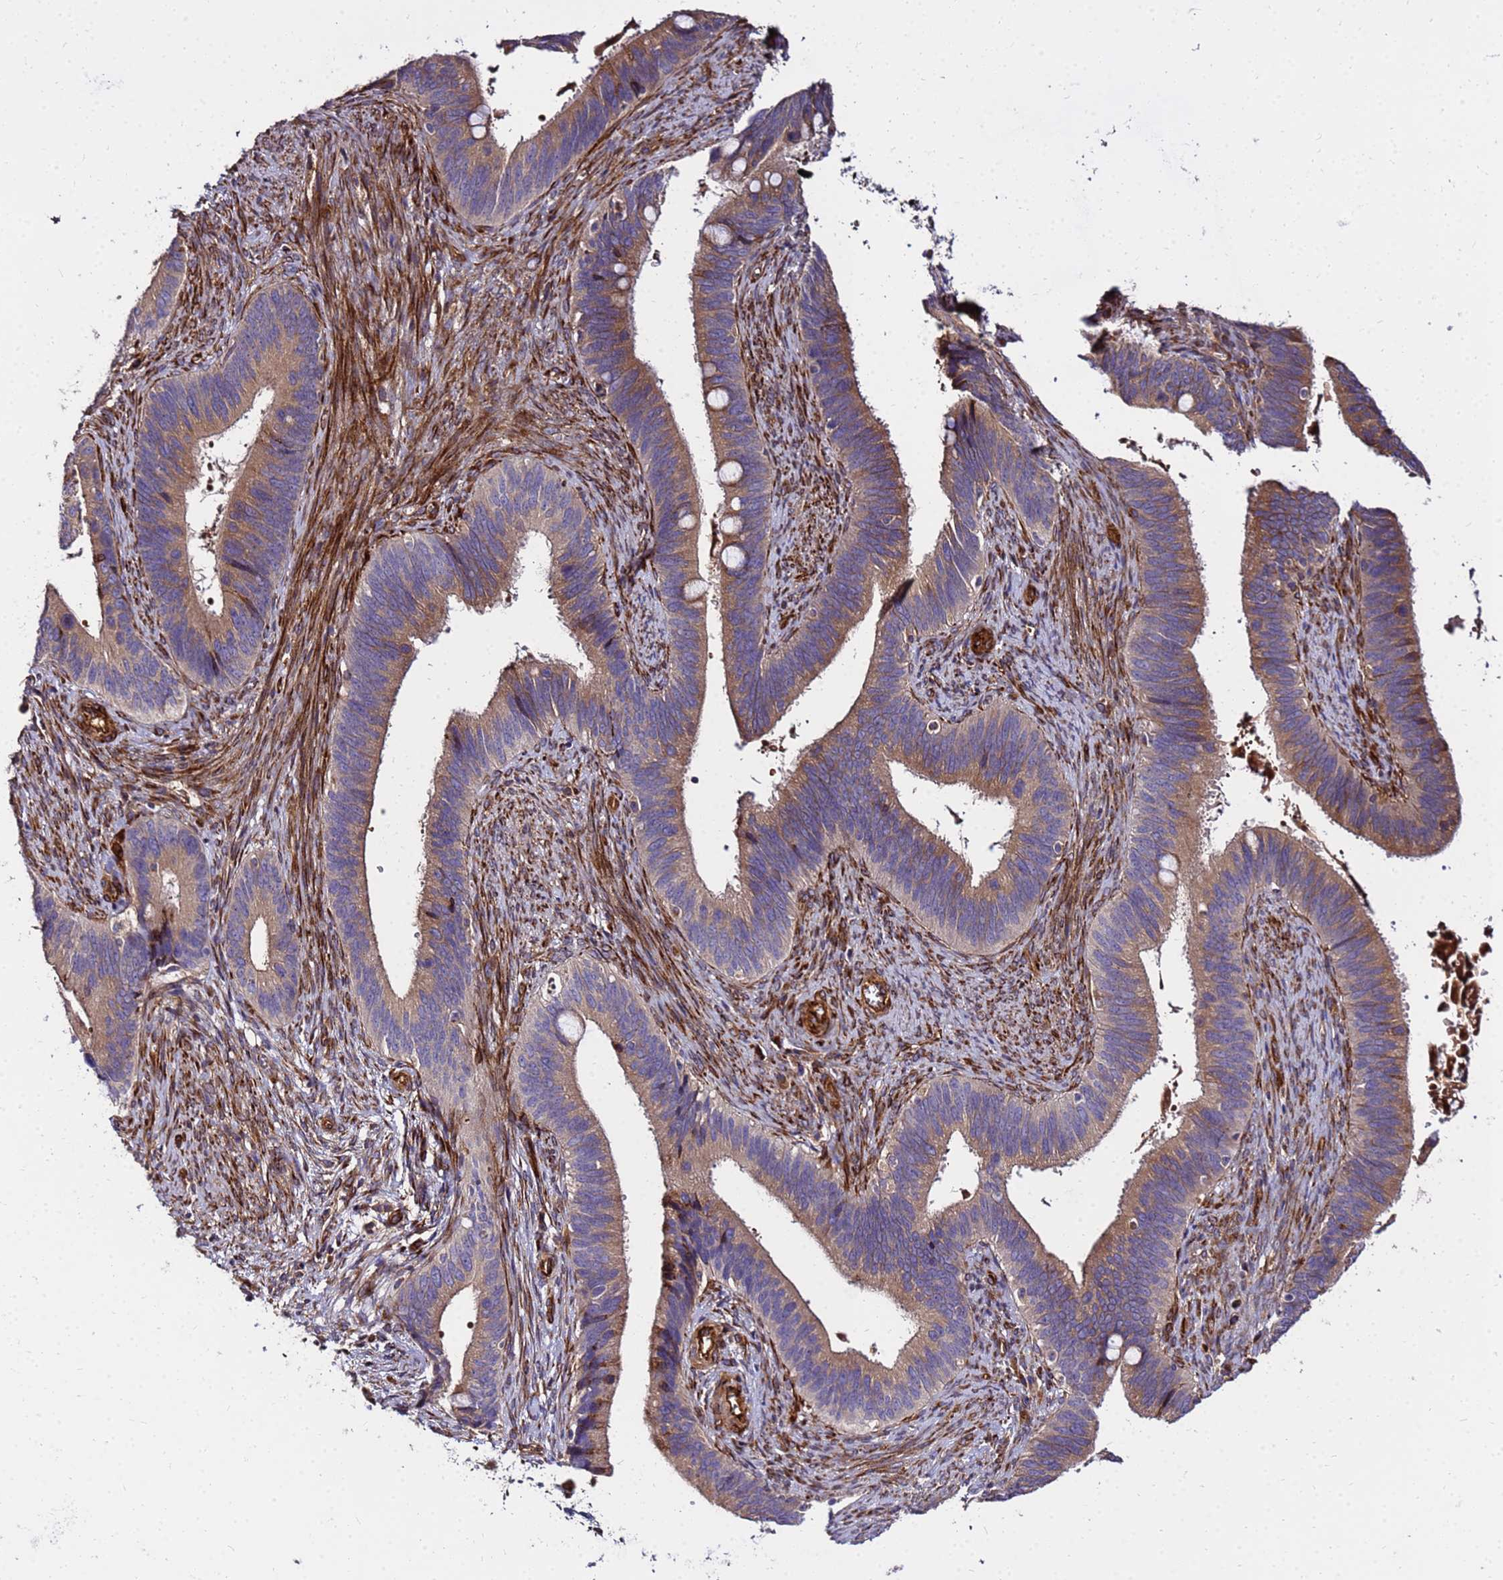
{"staining": {"intensity": "moderate", "quantity": ">75%", "location": "cytoplasmic/membranous"}, "tissue": "cervical cancer", "cell_type": "Tumor cells", "image_type": "cancer", "snomed": [{"axis": "morphology", "description": "Adenocarcinoma, NOS"}, {"axis": "topography", "description": "Cervix"}], "caption": "High-power microscopy captured an immunohistochemistry photomicrograph of cervical cancer, revealing moderate cytoplasmic/membranous staining in approximately >75% of tumor cells. (DAB = brown stain, brightfield microscopy at high magnification).", "gene": "WWC2", "patient": {"sex": "female", "age": 42}}